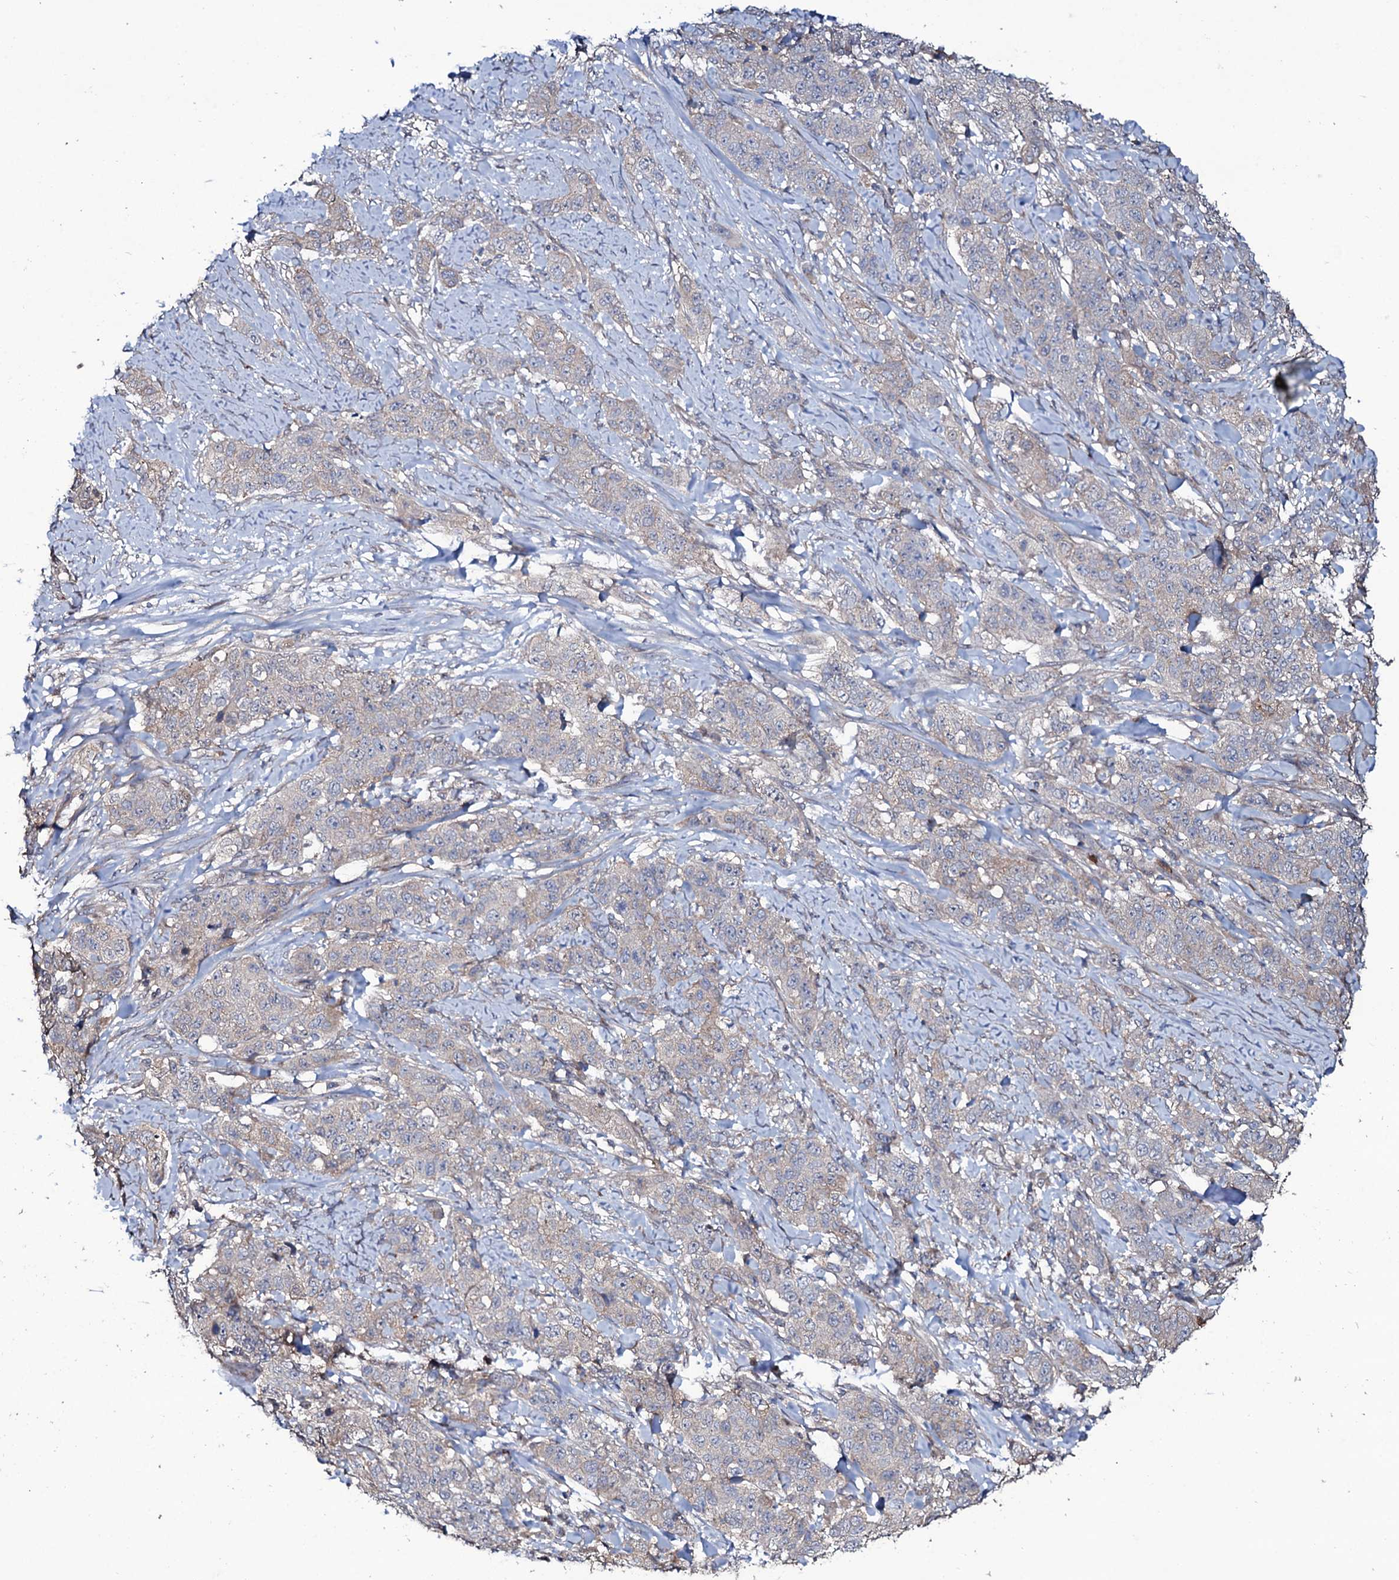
{"staining": {"intensity": "negative", "quantity": "none", "location": "none"}, "tissue": "stomach cancer", "cell_type": "Tumor cells", "image_type": "cancer", "snomed": [{"axis": "morphology", "description": "Adenocarcinoma, NOS"}, {"axis": "topography", "description": "Stomach"}], "caption": "Tumor cells are negative for brown protein staining in stomach adenocarcinoma.", "gene": "COG6", "patient": {"sex": "male", "age": 48}}